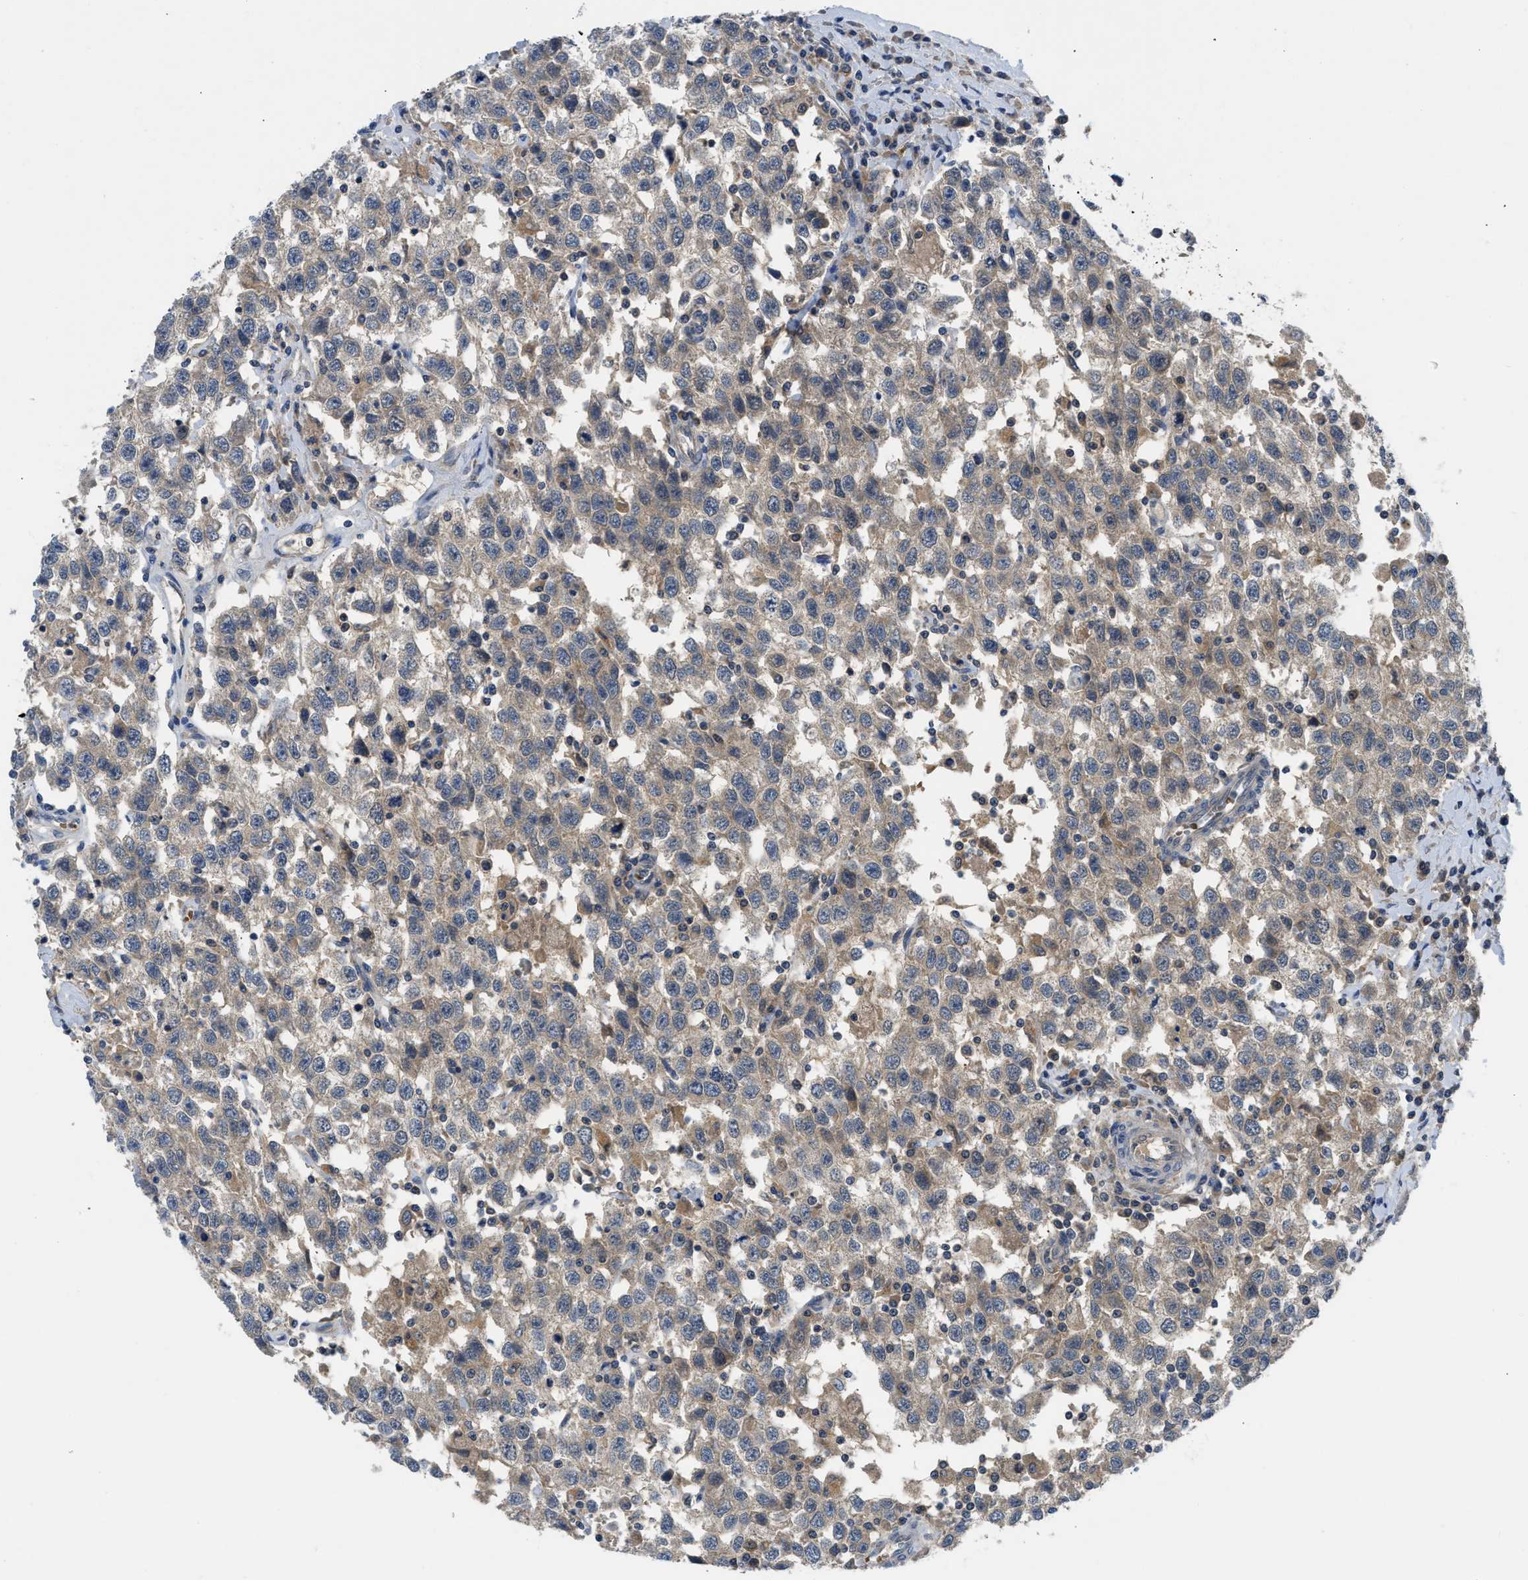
{"staining": {"intensity": "weak", "quantity": ">75%", "location": "cytoplasmic/membranous"}, "tissue": "testis cancer", "cell_type": "Tumor cells", "image_type": "cancer", "snomed": [{"axis": "morphology", "description": "Seminoma, NOS"}, {"axis": "topography", "description": "Testis"}], "caption": "Tumor cells exhibit weak cytoplasmic/membranous staining in approximately >75% of cells in testis cancer.", "gene": "PDE7A", "patient": {"sex": "male", "age": 41}}